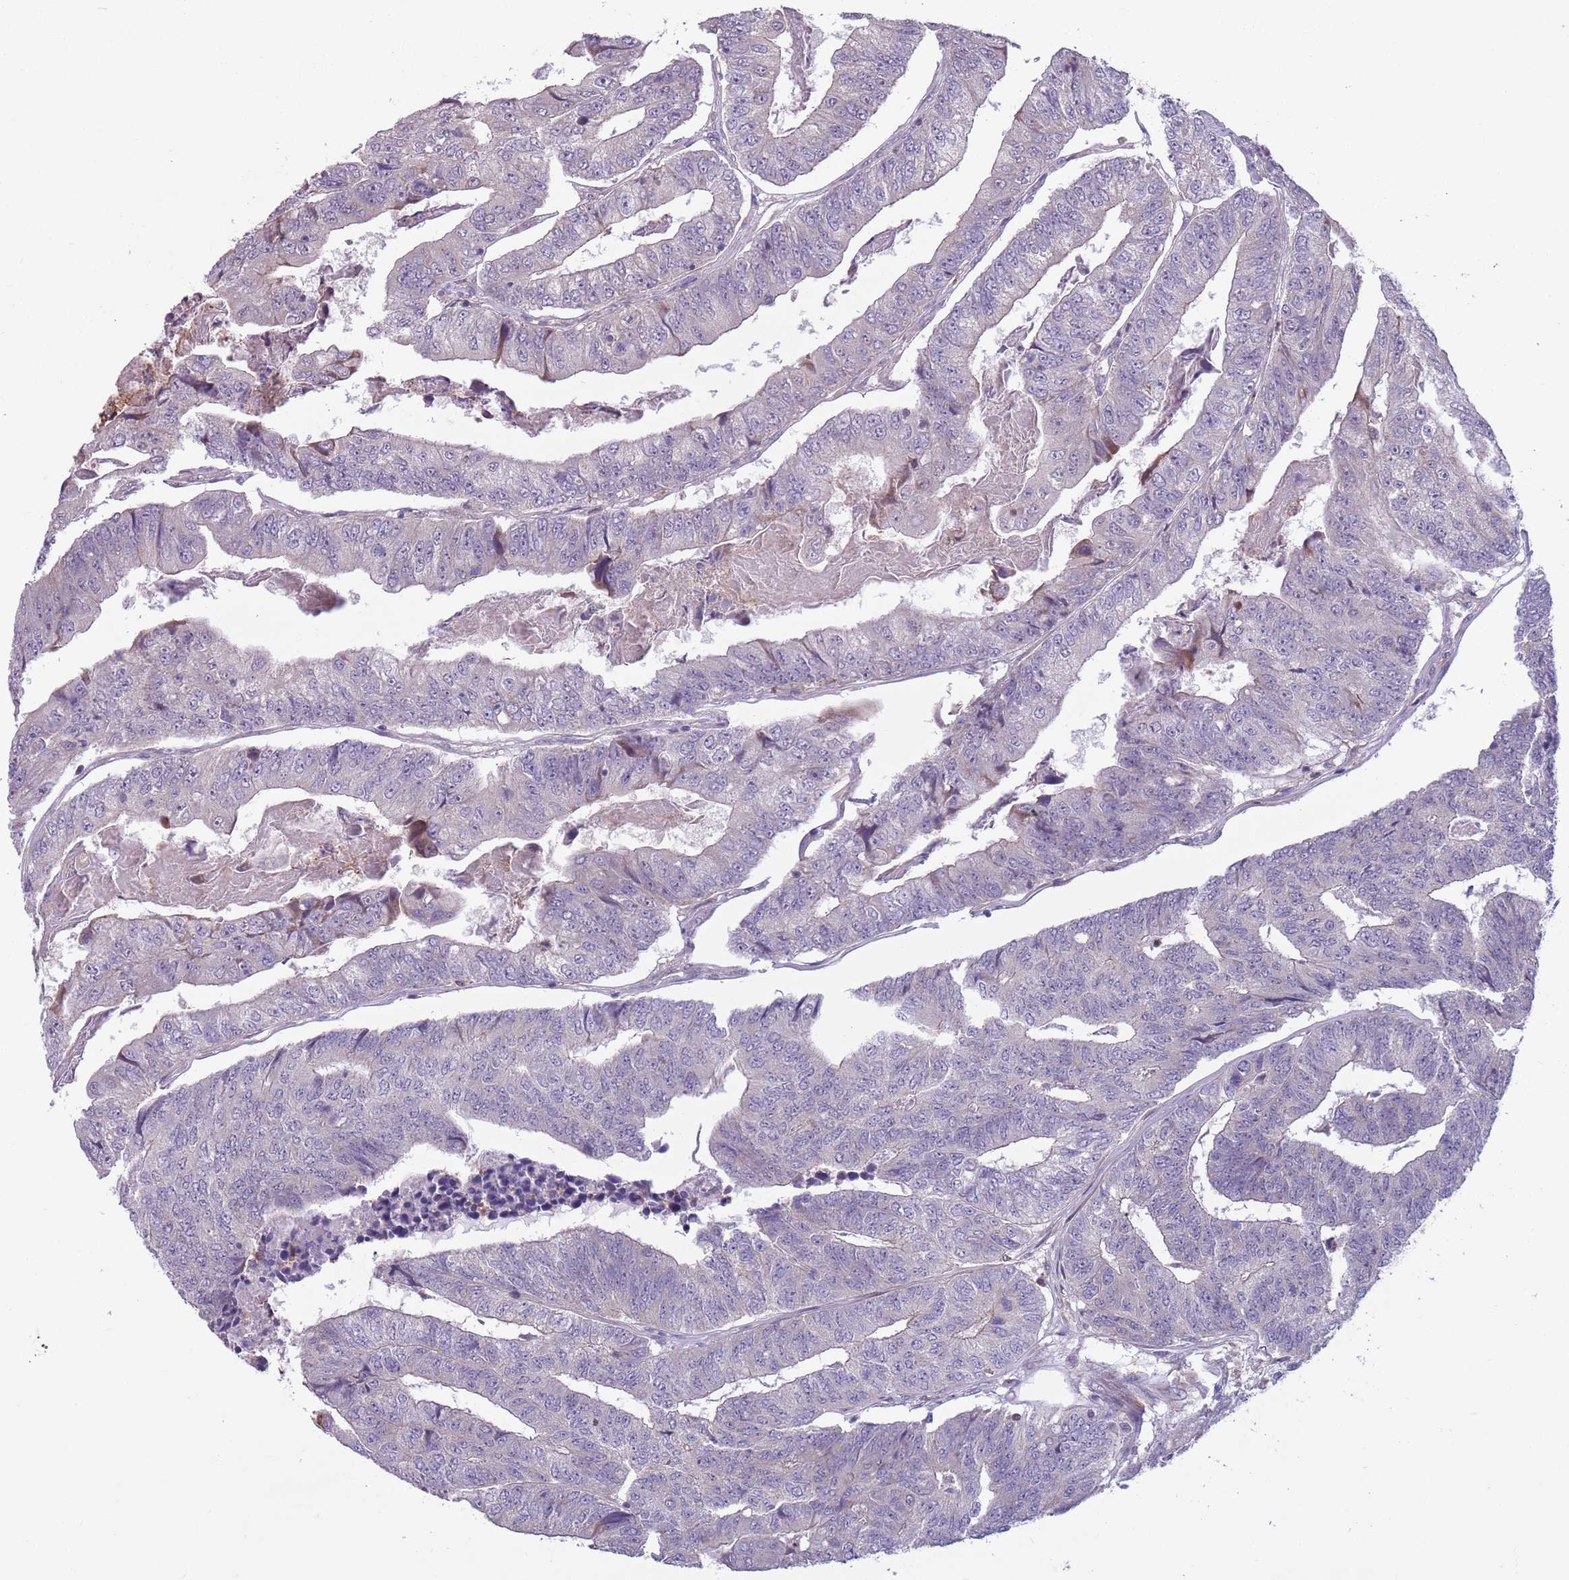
{"staining": {"intensity": "negative", "quantity": "none", "location": "none"}, "tissue": "colorectal cancer", "cell_type": "Tumor cells", "image_type": "cancer", "snomed": [{"axis": "morphology", "description": "Adenocarcinoma, NOS"}, {"axis": "topography", "description": "Colon"}], "caption": "A histopathology image of colorectal cancer (adenocarcinoma) stained for a protein displays no brown staining in tumor cells. (DAB (3,3'-diaminobenzidine) immunohistochemistry with hematoxylin counter stain).", "gene": "JAML", "patient": {"sex": "female", "age": 67}}